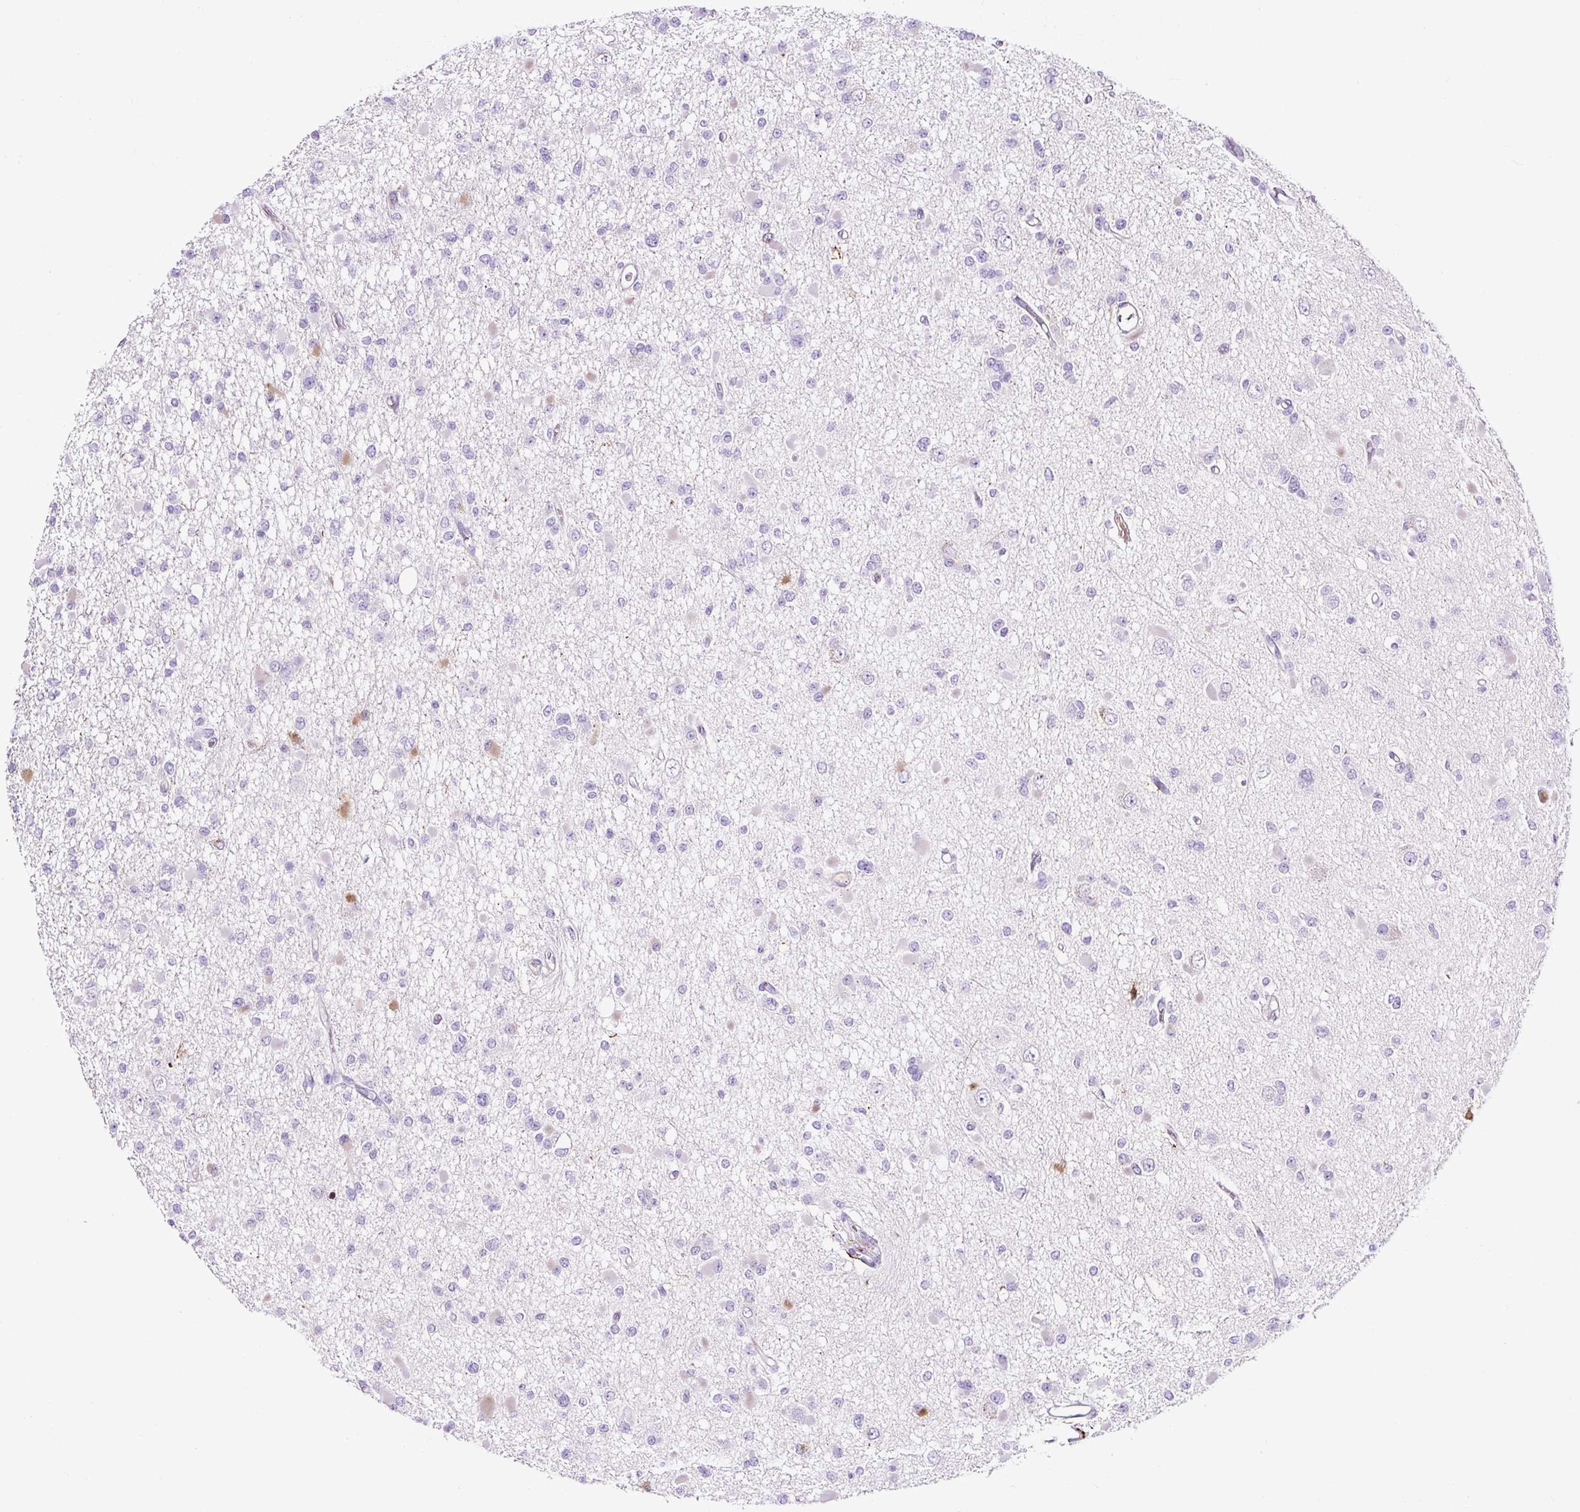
{"staining": {"intensity": "negative", "quantity": "none", "location": "none"}, "tissue": "glioma", "cell_type": "Tumor cells", "image_type": "cancer", "snomed": [{"axis": "morphology", "description": "Glioma, malignant, Low grade"}, {"axis": "topography", "description": "Brain"}], "caption": "A photomicrograph of glioma stained for a protein exhibits no brown staining in tumor cells.", "gene": "TMEM200B", "patient": {"sex": "female", "age": 22}}